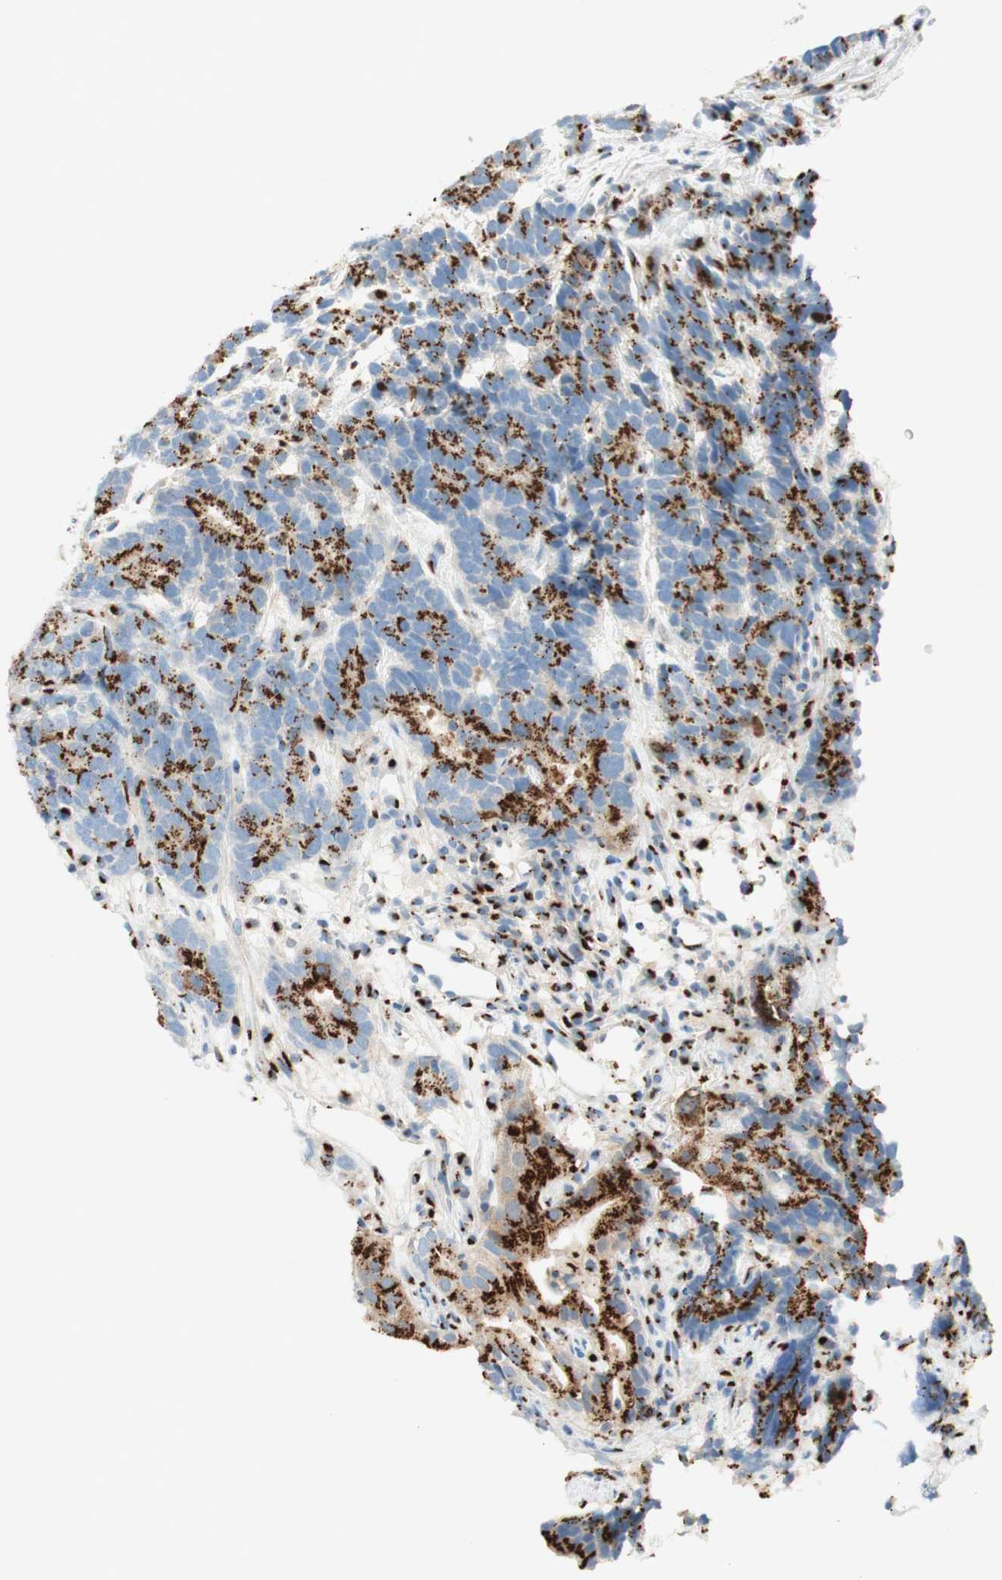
{"staining": {"intensity": "strong", "quantity": ">75%", "location": "cytoplasmic/membranous"}, "tissue": "testis cancer", "cell_type": "Tumor cells", "image_type": "cancer", "snomed": [{"axis": "morphology", "description": "Carcinoma, Embryonal, NOS"}, {"axis": "topography", "description": "Testis"}], "caption": "Immunohistochemistry photomicrograph of human embryonal carcinoma (testis) stained for a protein (brown), which reveals high levels of strong cytoplasmic/membranous positivity in approximately >75% of tumor cells.", "gene": "GOLGB1", "patient": {"sex": "male", "age": 26}}